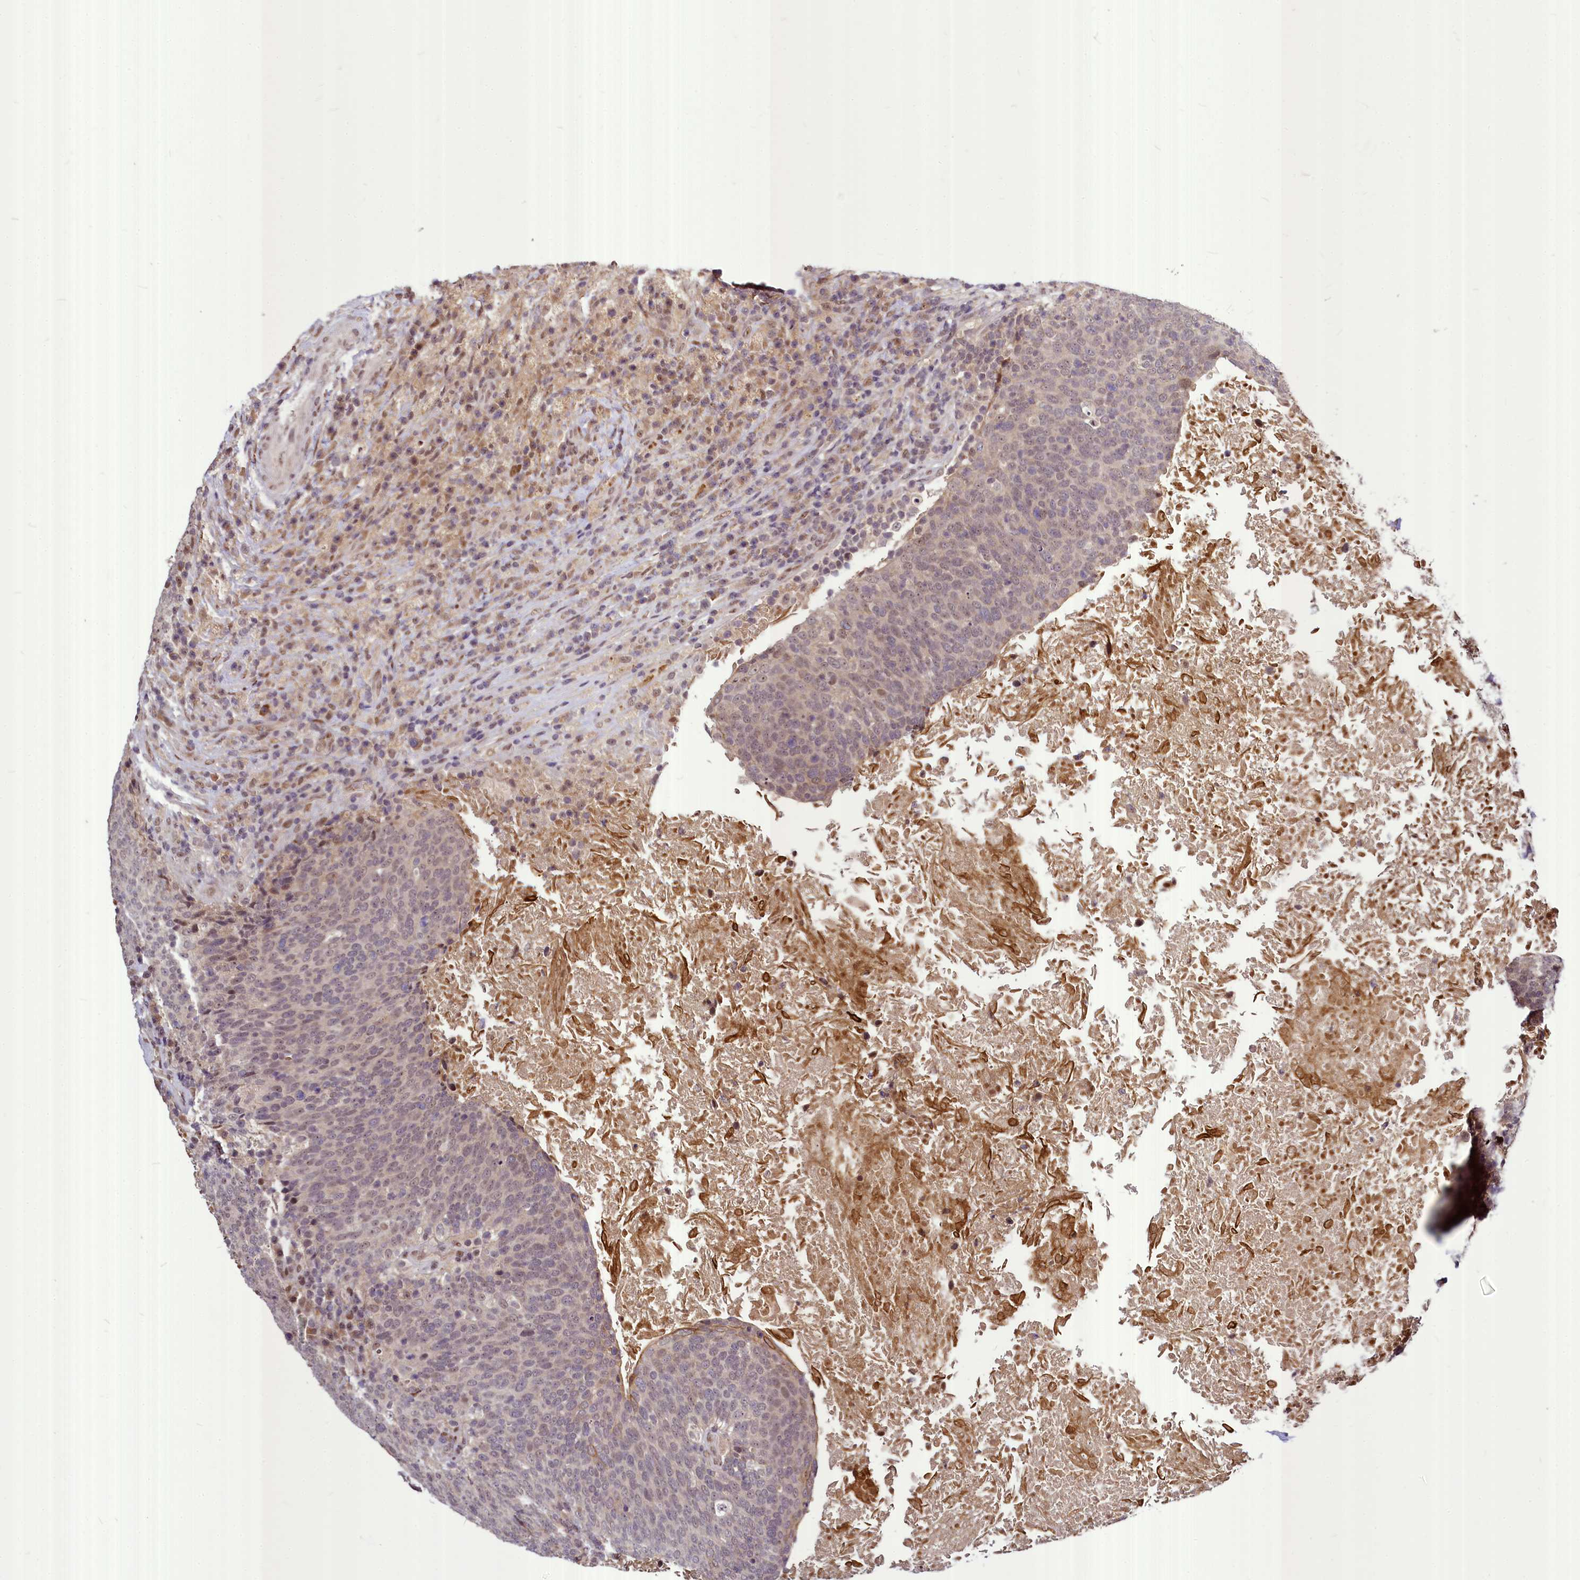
{"staining": {"intensity": "weak", "quantity": "<25%", "location": "cytoplasmic/membranous,nuclear"}, "tissue": "head and neck cancer", "cell_type": "Tumor cells", "image_type": "cancer", "snomed": [{"axis": "morphology", "description": "Squamous cell carcinoma, NOS"}, {"axis": "morphology", "description": "Squamous cell carcinoma, metastatic, NOS"}, {"axis": "topography", "description": "Lymph node"}, {"axis": "topography", "description": "Head-Neck"}], "caption": "Immunohistochemistry of head and neck cancer (metastatic squamous cell carcinoma) exhibits no staining in tumor cells.", "gene": "MAML2", "patient": {"sex": "male", "age": 62}}